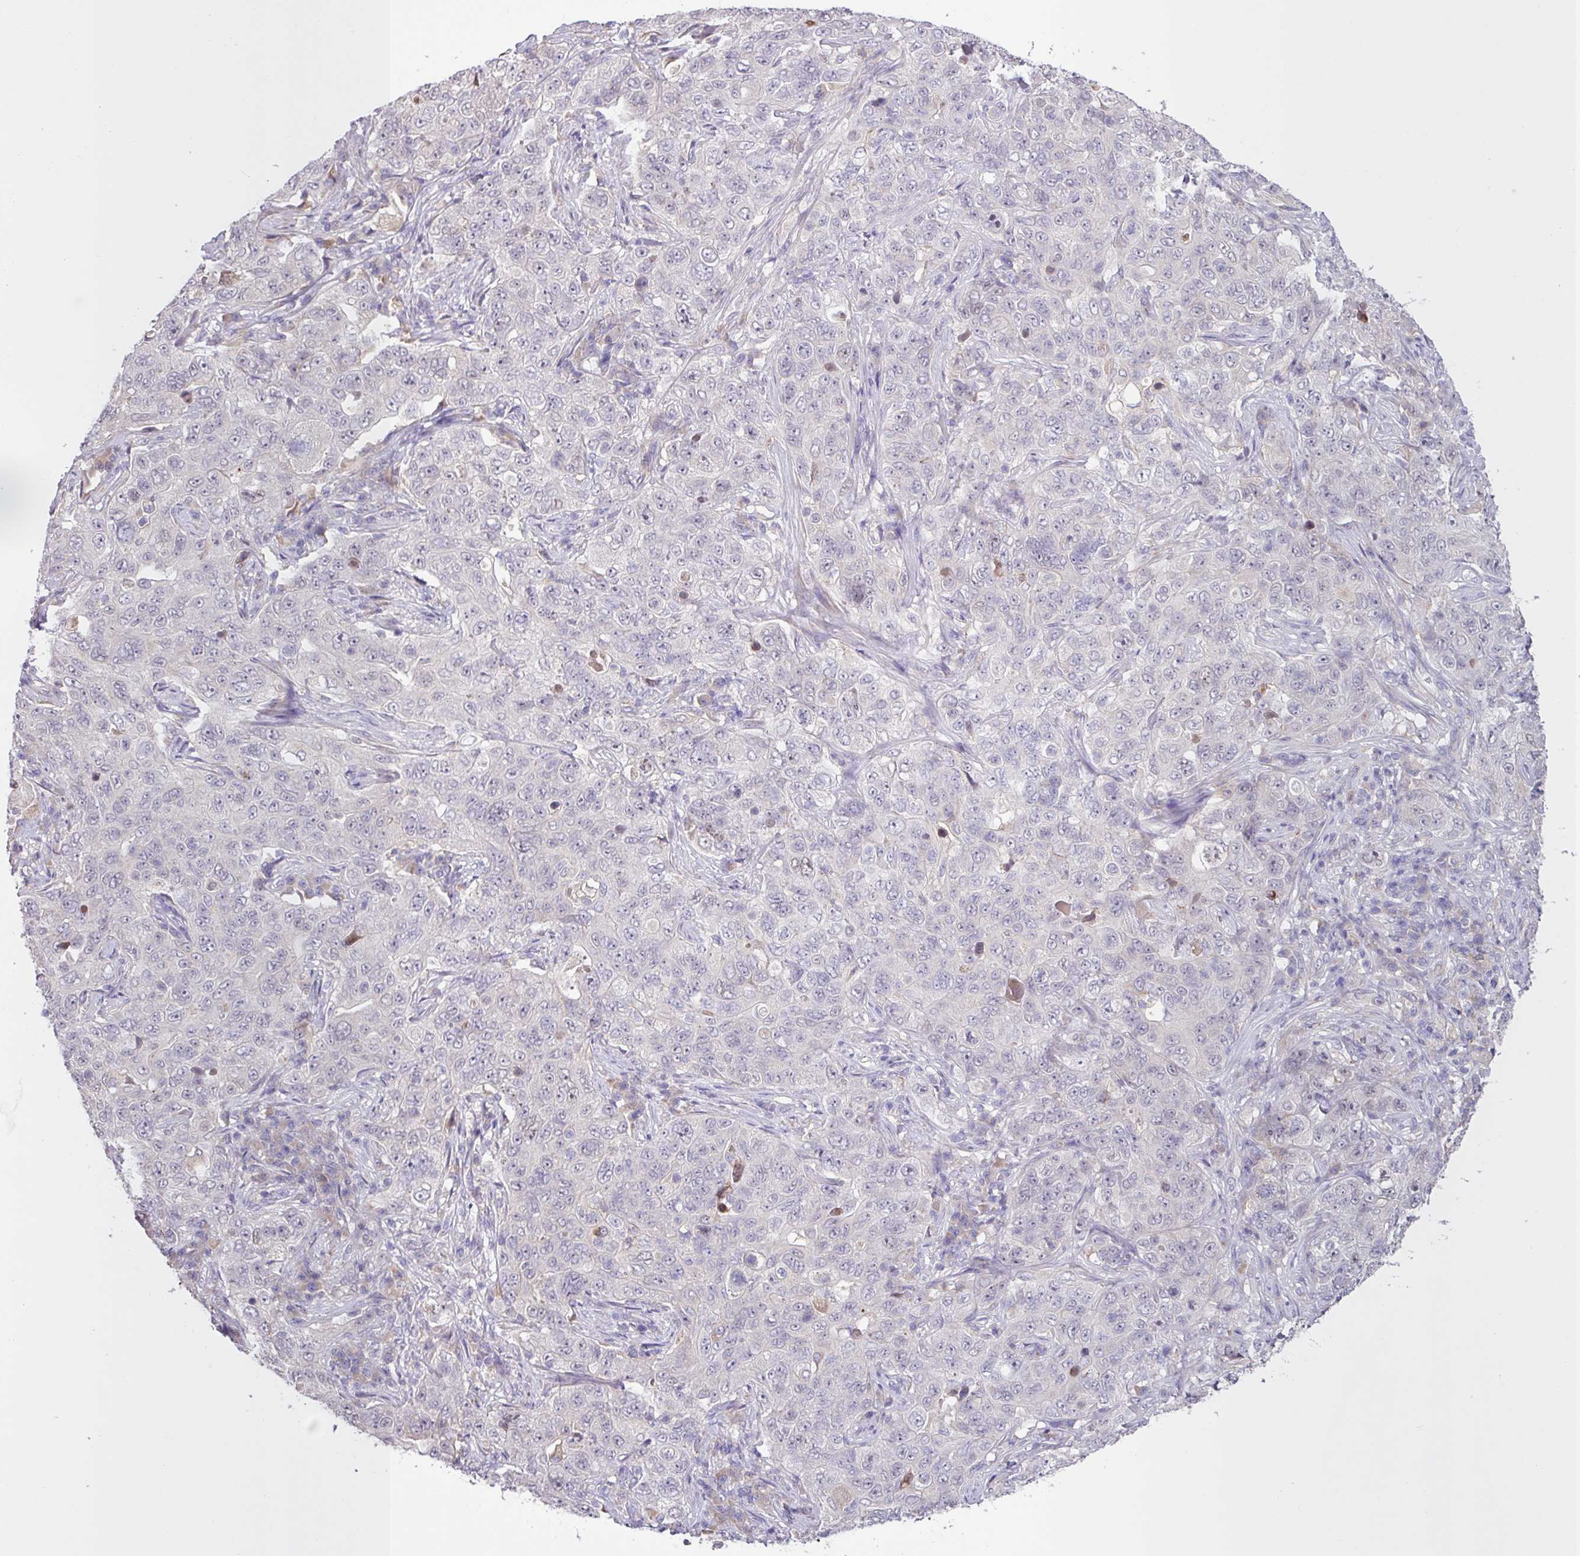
{"staining": {"intensity": "negative", "quantity": "none", "location": "none"}, "tissue": "pancreatic cancer", "cell_type": "Tumor cells", "image_type": "cancer", "snomed": [{"axis": "morphology", "description": "Adenocarcinoma, NOS"}, {"axis": "topography", "description": "Pancreas"}], "caption": "Protein analysis of pancreatic cancer (adenocarcinoma) exhibits no significant positivity in tumor cells. (DAB immunohistochemistry (IHC), high magnification).", "gene": "SFTPB", "patient": {"sex": "male", "age": 68}}